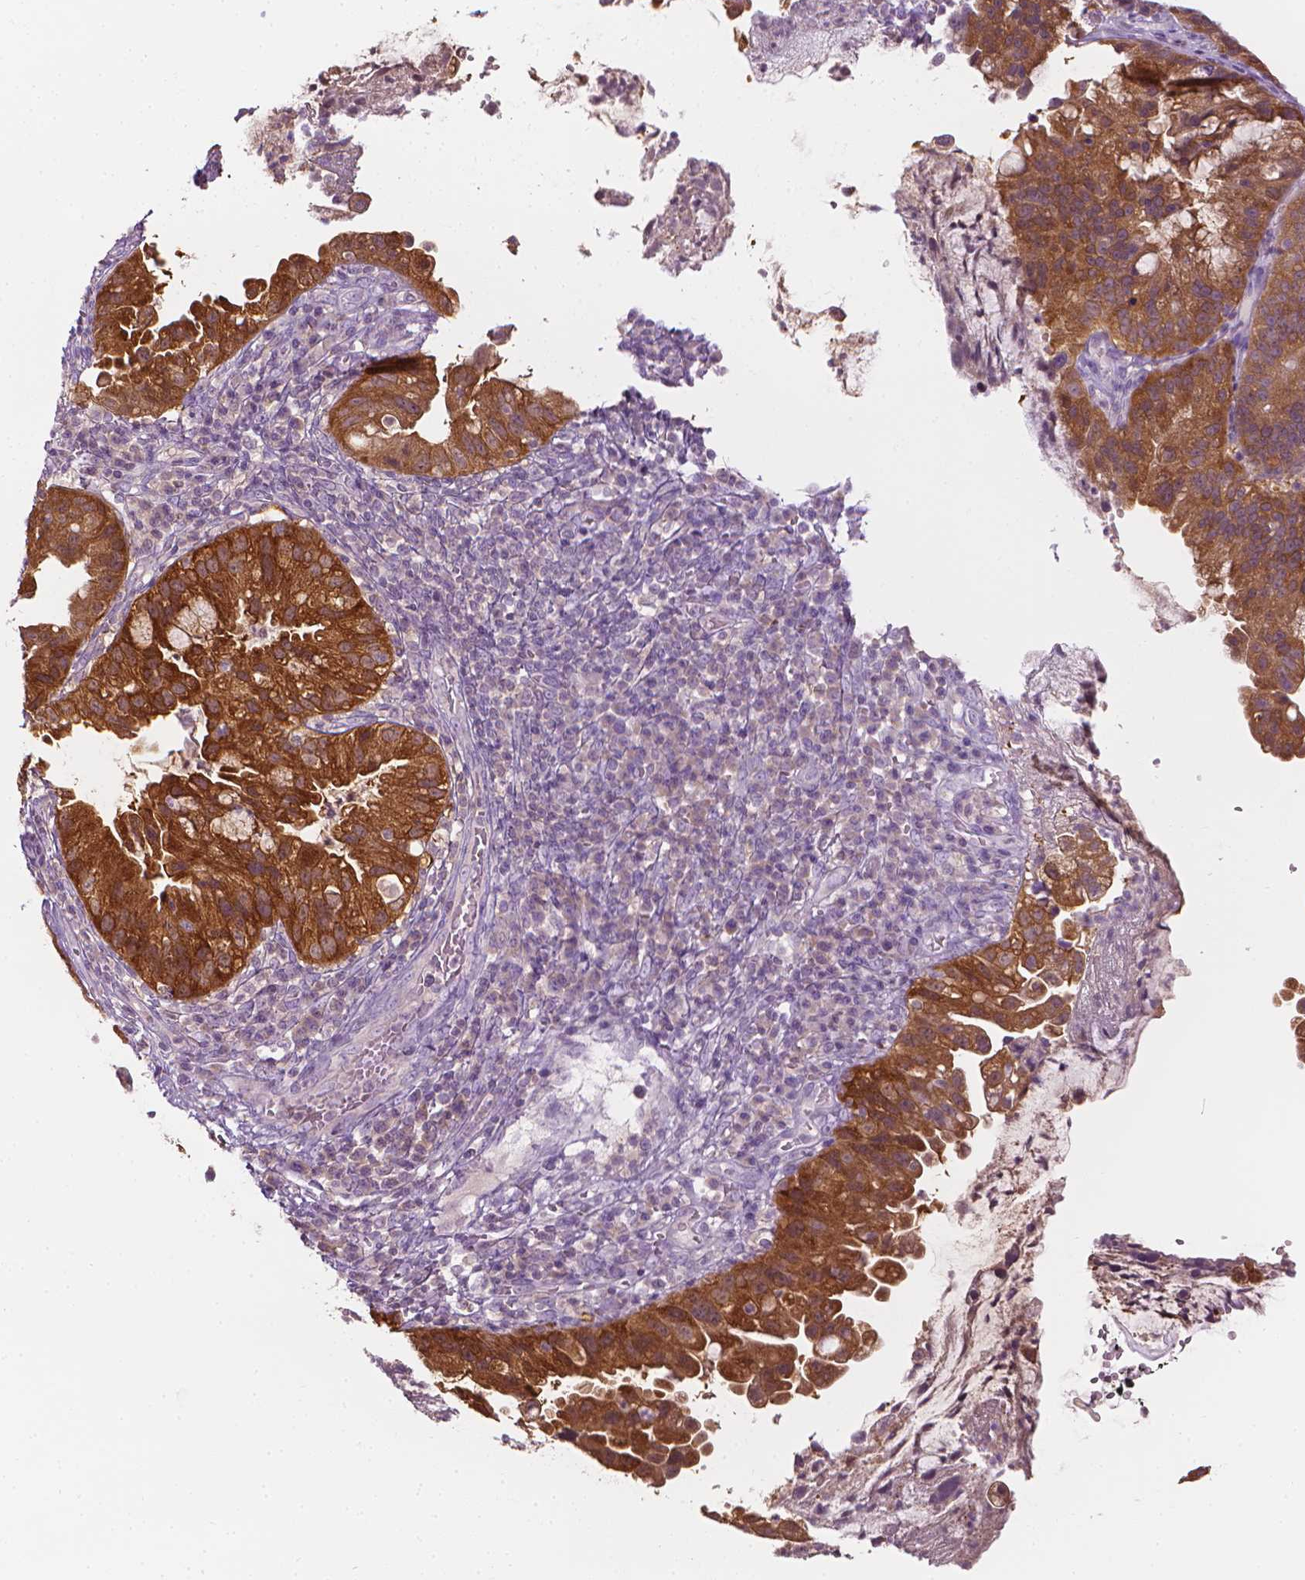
{"staining": {"intensity": "strong", "quantity": ">75%", "location": "cytoplasmic/membranous"}, "tissue": "cervical cancer", "cell_type": "Tumor cells", "image_type": "cancer", "snomed": [{"axis": "morphology", "description": "Adenocarcinoma, NOS"}, {"axis": "topography", "description": "Cervix"}], "caption": "Tumor cells show strong cytoplasmic/membranous positivity in approximately >75% of cells in adenocarcinoma (cervical). The staining was performed using DAB (3,3'-diaminobenzidine) to visualize the protein expression in brown, while the nuclei were stained in blue with hematoxylin (Magnification: 20x).", "gene": "SHMT1", "patient": {"sex": "female", "age": 34}}